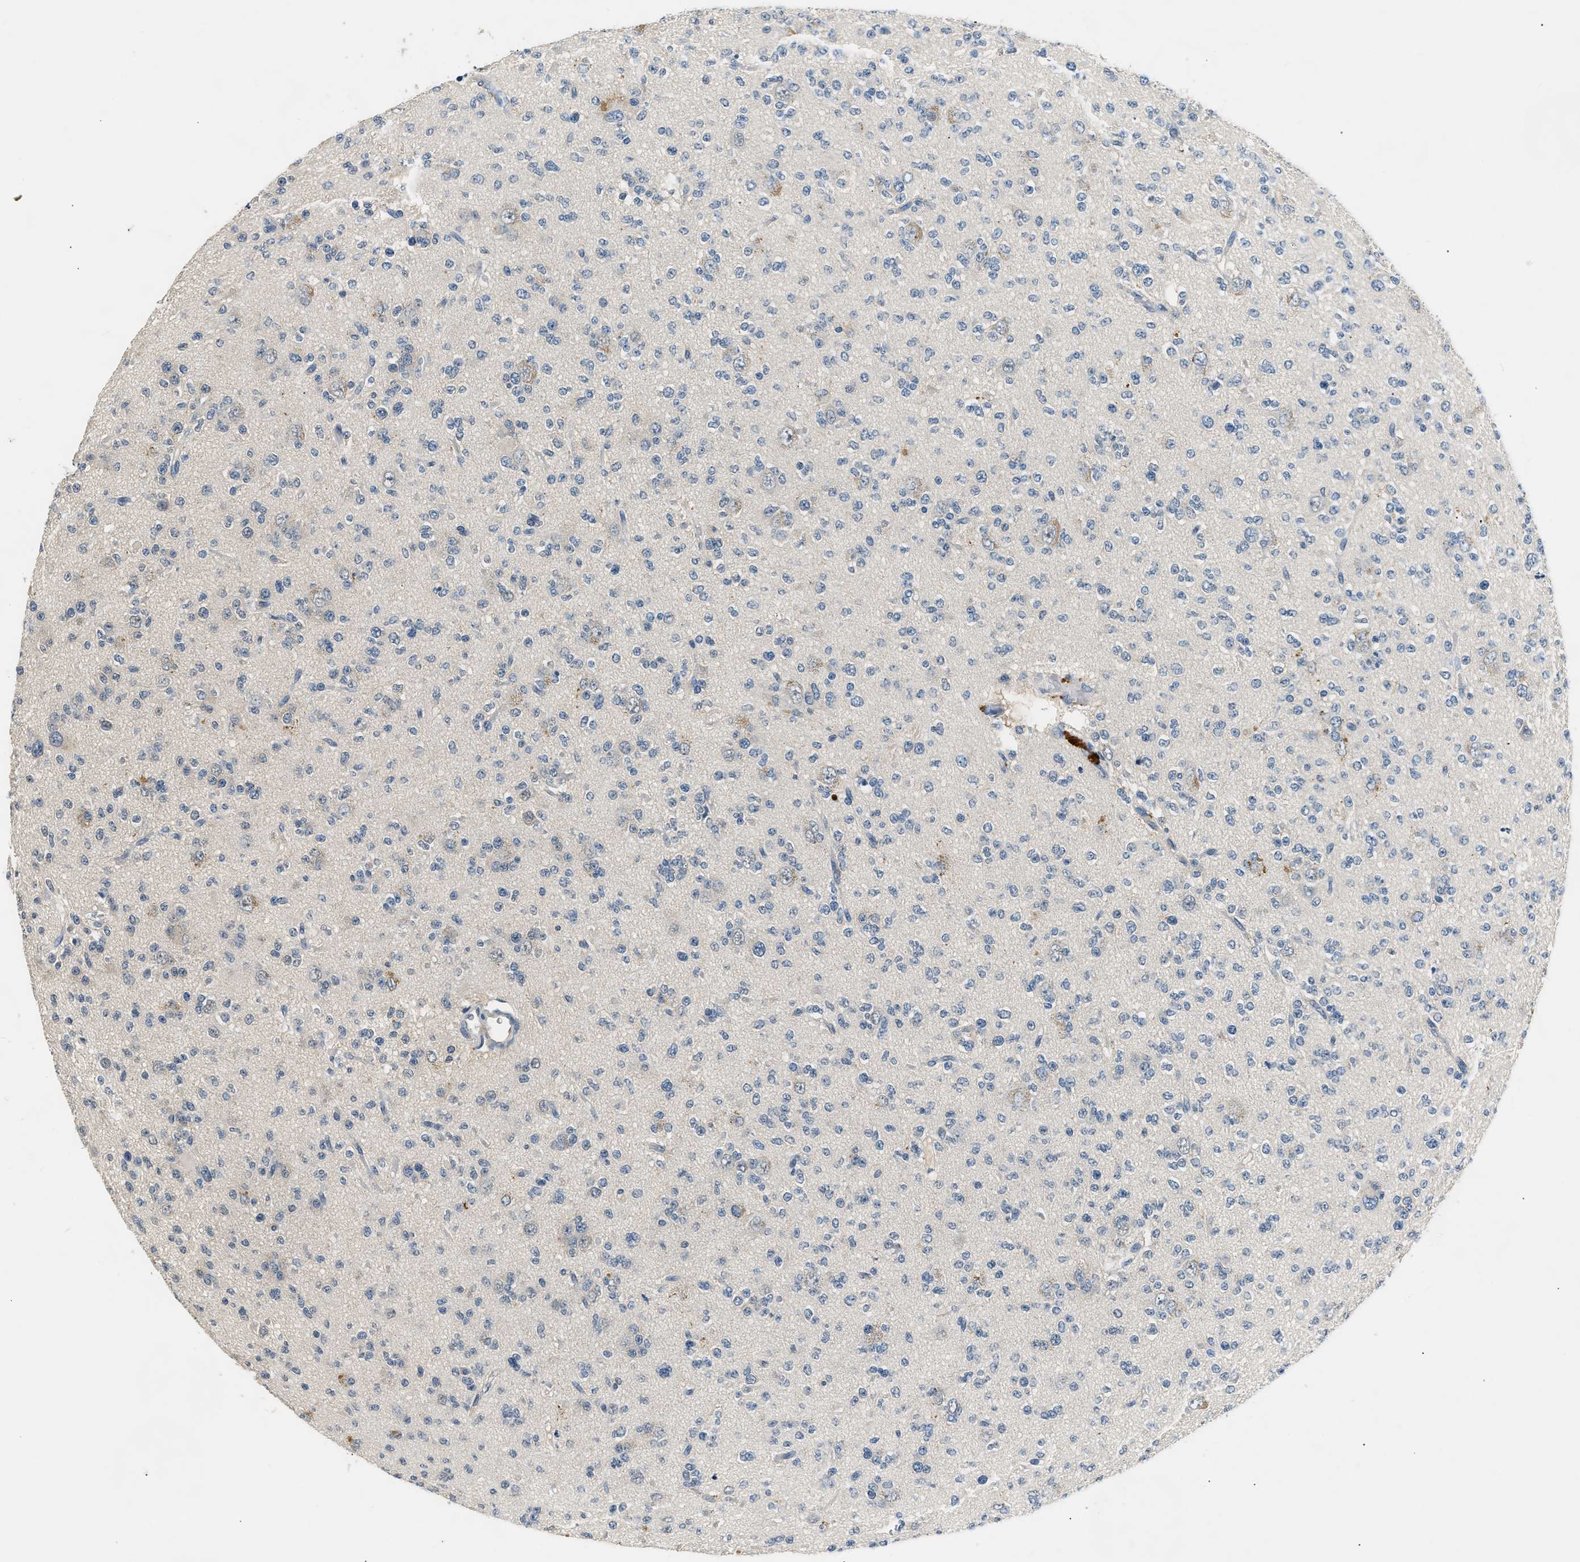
{"staining": {"intensity": "negative", "quantity": "none", "location": "none"}, "tissue": "glioma", "cell_type": "Tumor cells", "image_type": "cancer", "snomed": [{"axis": "morphology", "description": "Glioma, malignant, Low grade"}, {"axis": "topography", "description": "Brain"}], "caption": "DAB (3,3'-diaminobenzidine) immunohistochemical staining of human glioma shows no significant staining in tumor cells.", "gene": "INHA", "patient": {"sex": "male", "age": 38}}